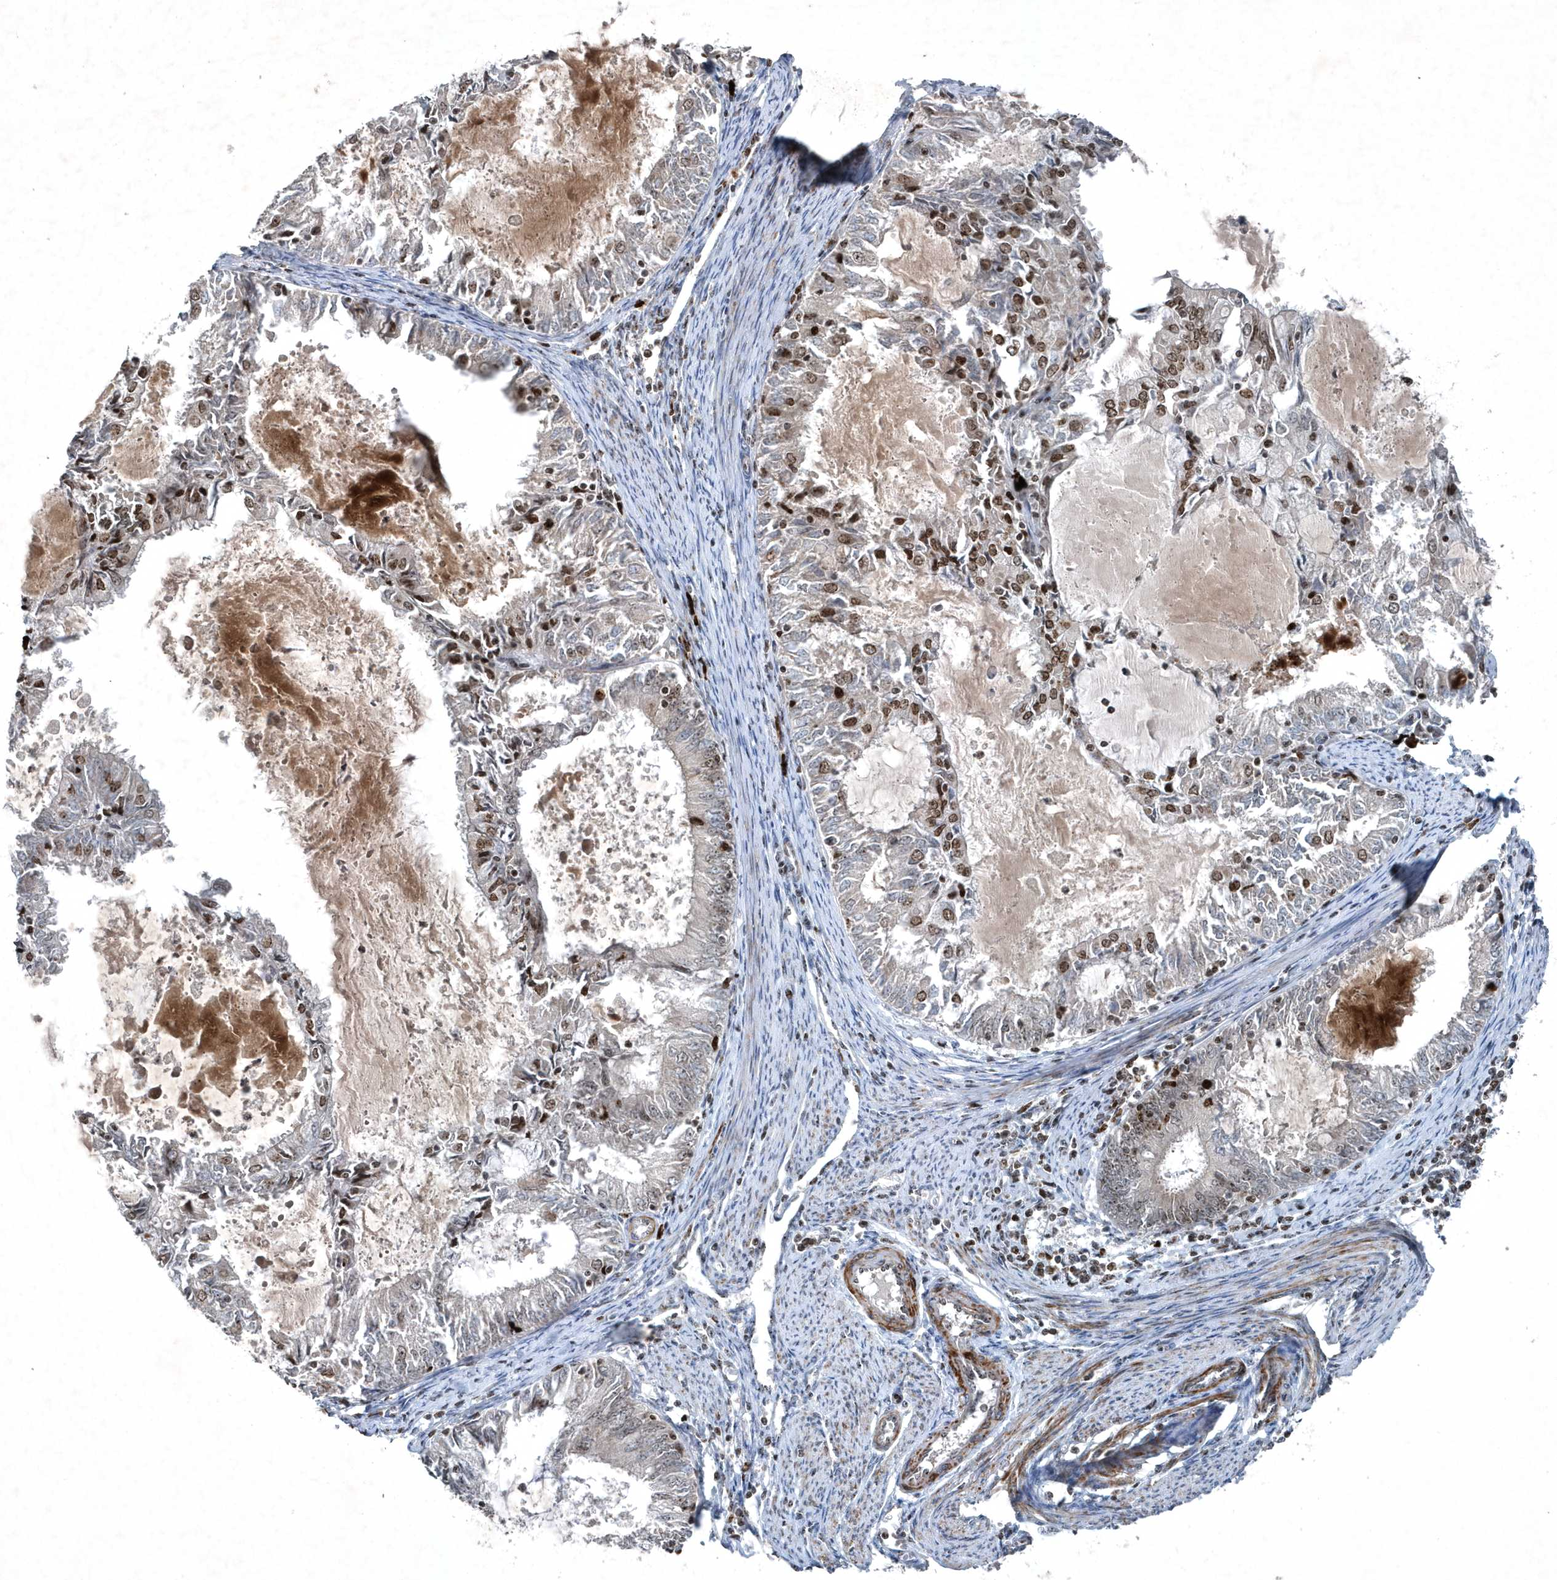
{"staining": {"intensity": "moderate", "quantity": "<25%", "location": "nuclear"}, "tissue": "endometrial cancer", "cell_type": "Tumor cells", "image_type": "cancer", "snomed": [{"axis": "morphology", "description": "Adenocarcinoma, NOS"}, {"axis": "topography", "description": "Endometrium"}], "caption": "The histopathology image demonstrates a brown stain indicating the presence of a protein in the nuclear of tumor cells in endometrial adenocarcinoma.", "gene": "QTRT2", "patient": {"sex": "female", "age": 57}}